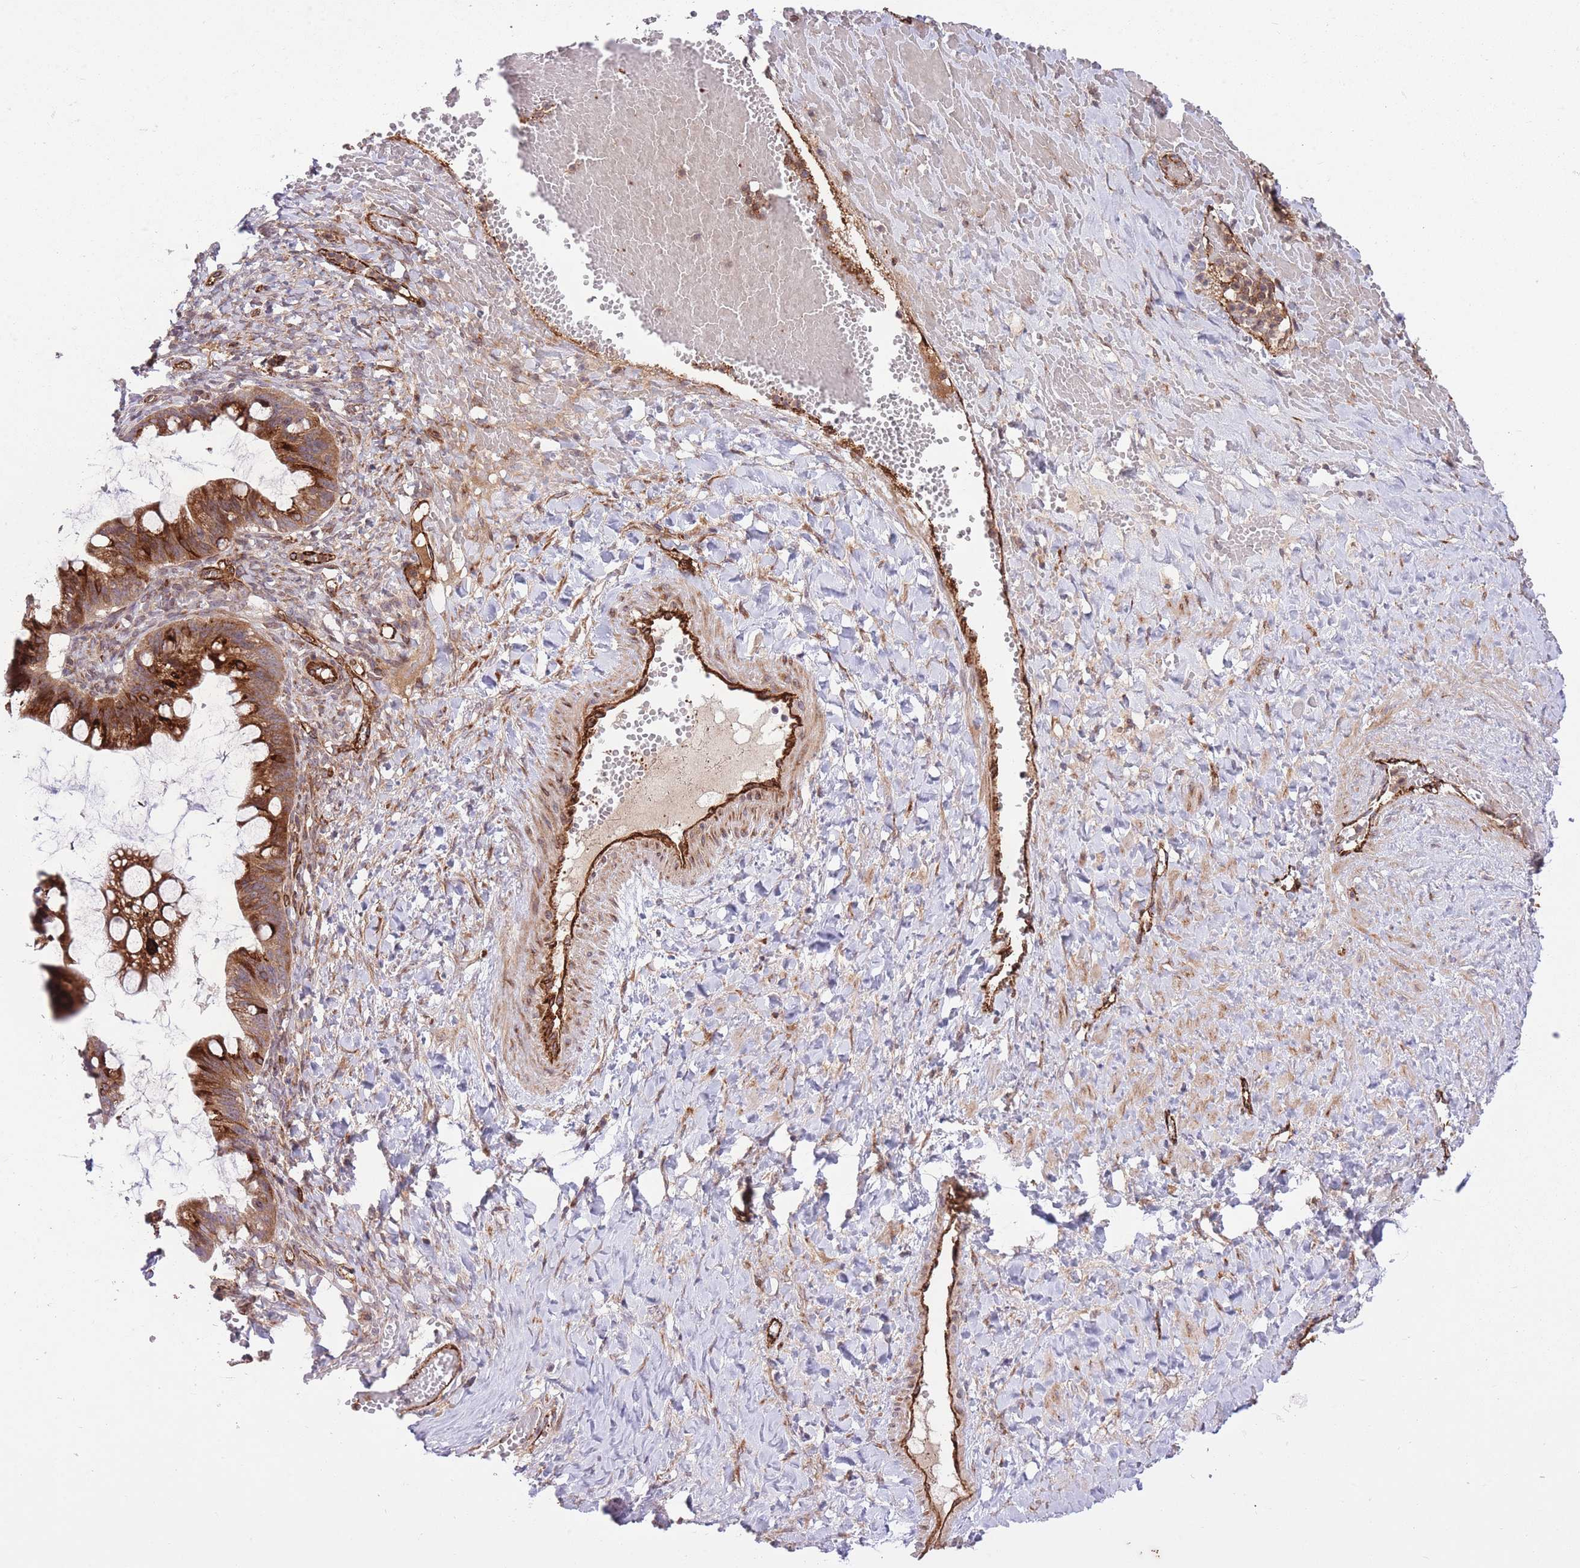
{"staining": {"intensity": "strong", "quantity": ">75%", "location": "cytoplasmic/membranous"}, "tissue": "ovarian cancer", "cell_type": "Tumor cells", "image_type": "cancer", "snomed": [{"axis": "morphology", "description": "Cystadenocarcinoma, mucinous, NOS"}, {"axis": "topography", "description": "Ovary"}], "caption": "The image displays a brown stain indicating the presence of a protein in the cytoplasmic/membranous of tumor cells in mucinous cystadenocarcinoma (ovarian). The staining was performed using DAB to visualize the protein expression in brown, while the nuclei were stained in blue with hematoxylin (Magnification: 20x).", "gene": "CISH", "patient": {"sex": "female", "age": 73}}